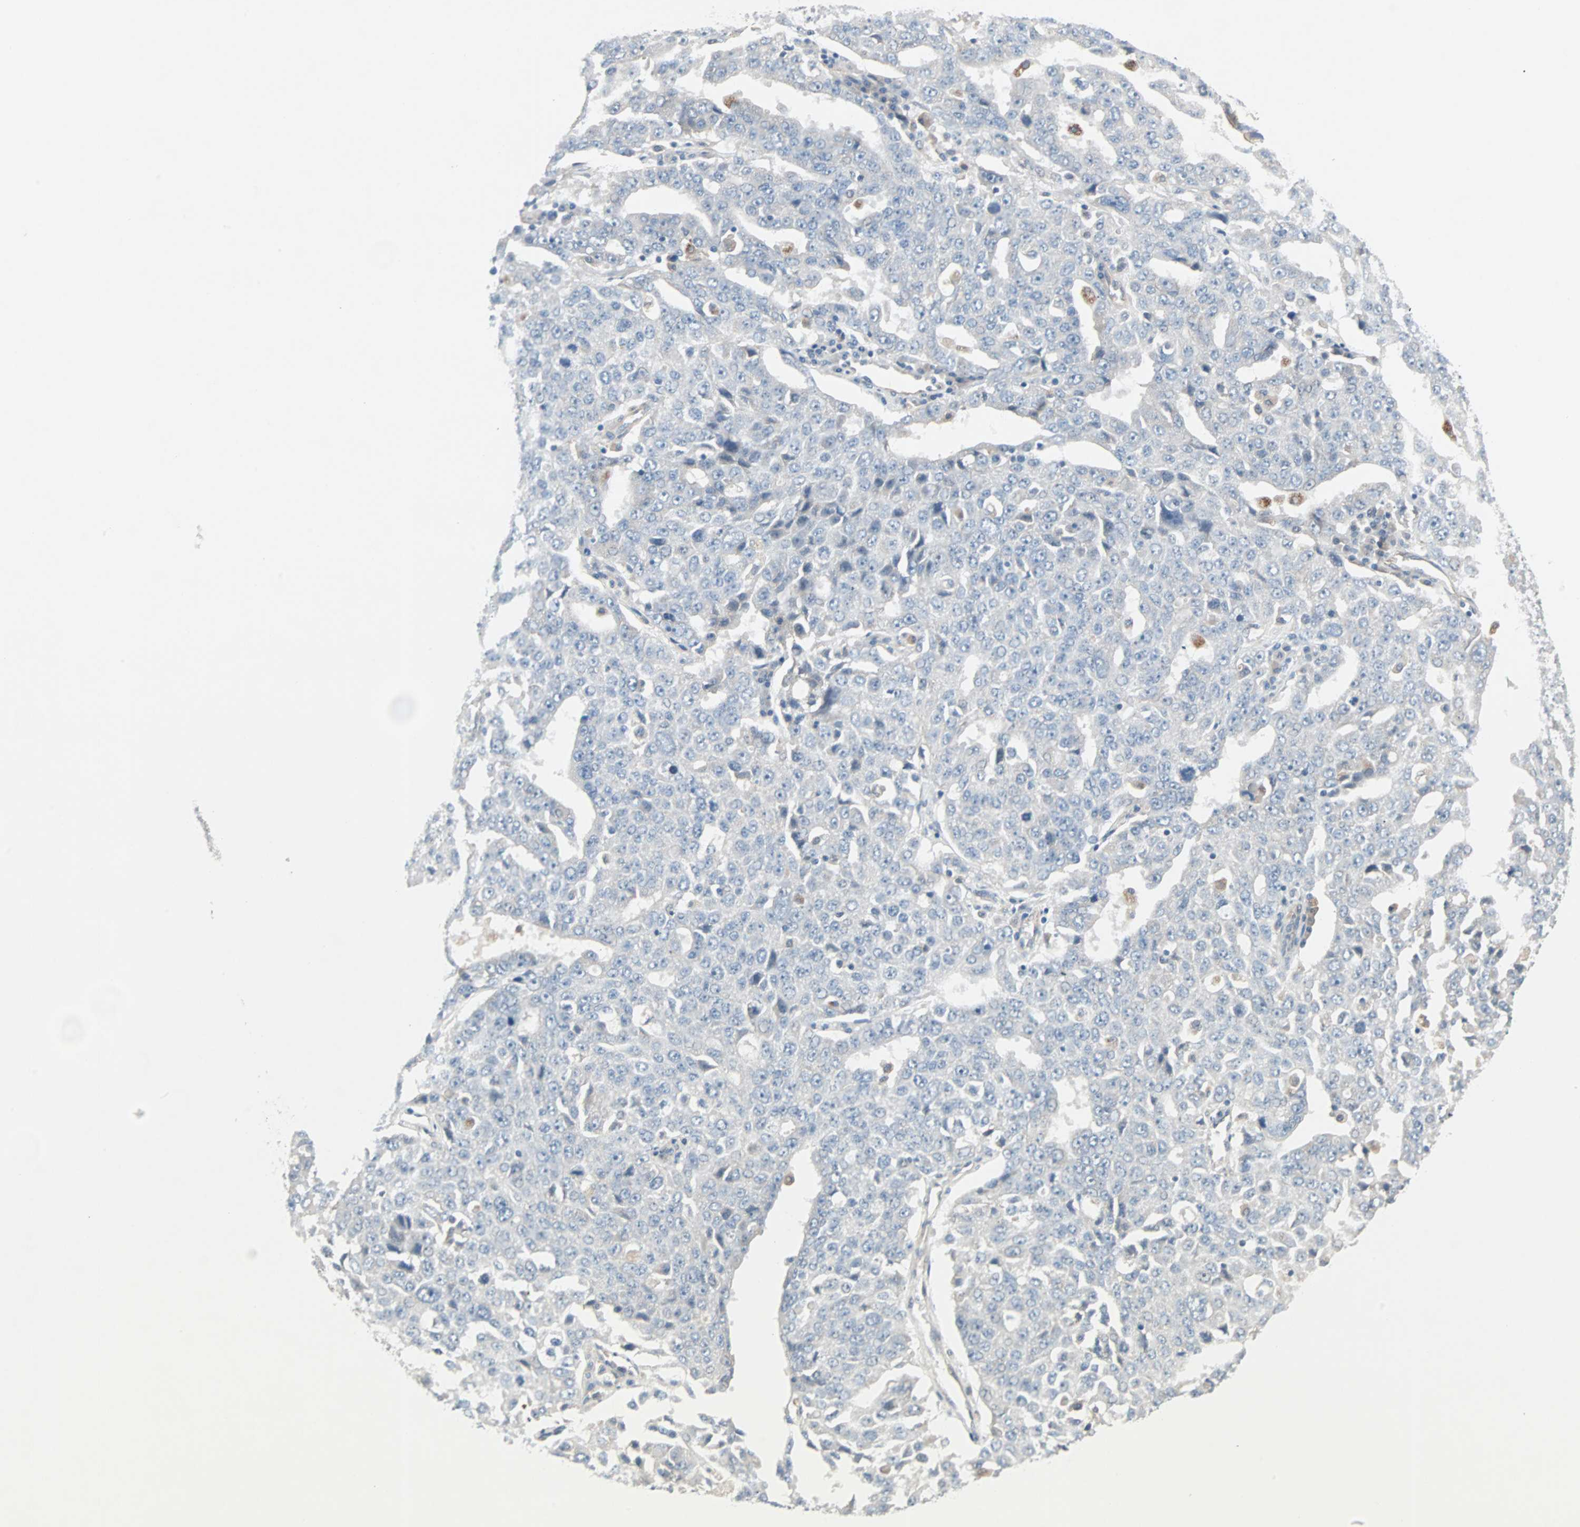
{"staining": {"intensity": "negative", "quantity": "none", "location": "none"}, "tissue": "ovarian cancer", "cell_type": "Tumor cells", "image_type": "cancer", "snomed": [{"axis": "morphology", "description": "Carcinoma, endometroid"}, {"axis": "topography", "description": "Ovary"}], "caption": "A micrograph of endometroid carcinoma (ovarian) stained for a protein shows no brown staining in tumor cells.", "gene": "CAND2", "patient": {"sex": "female", "age": 62}}